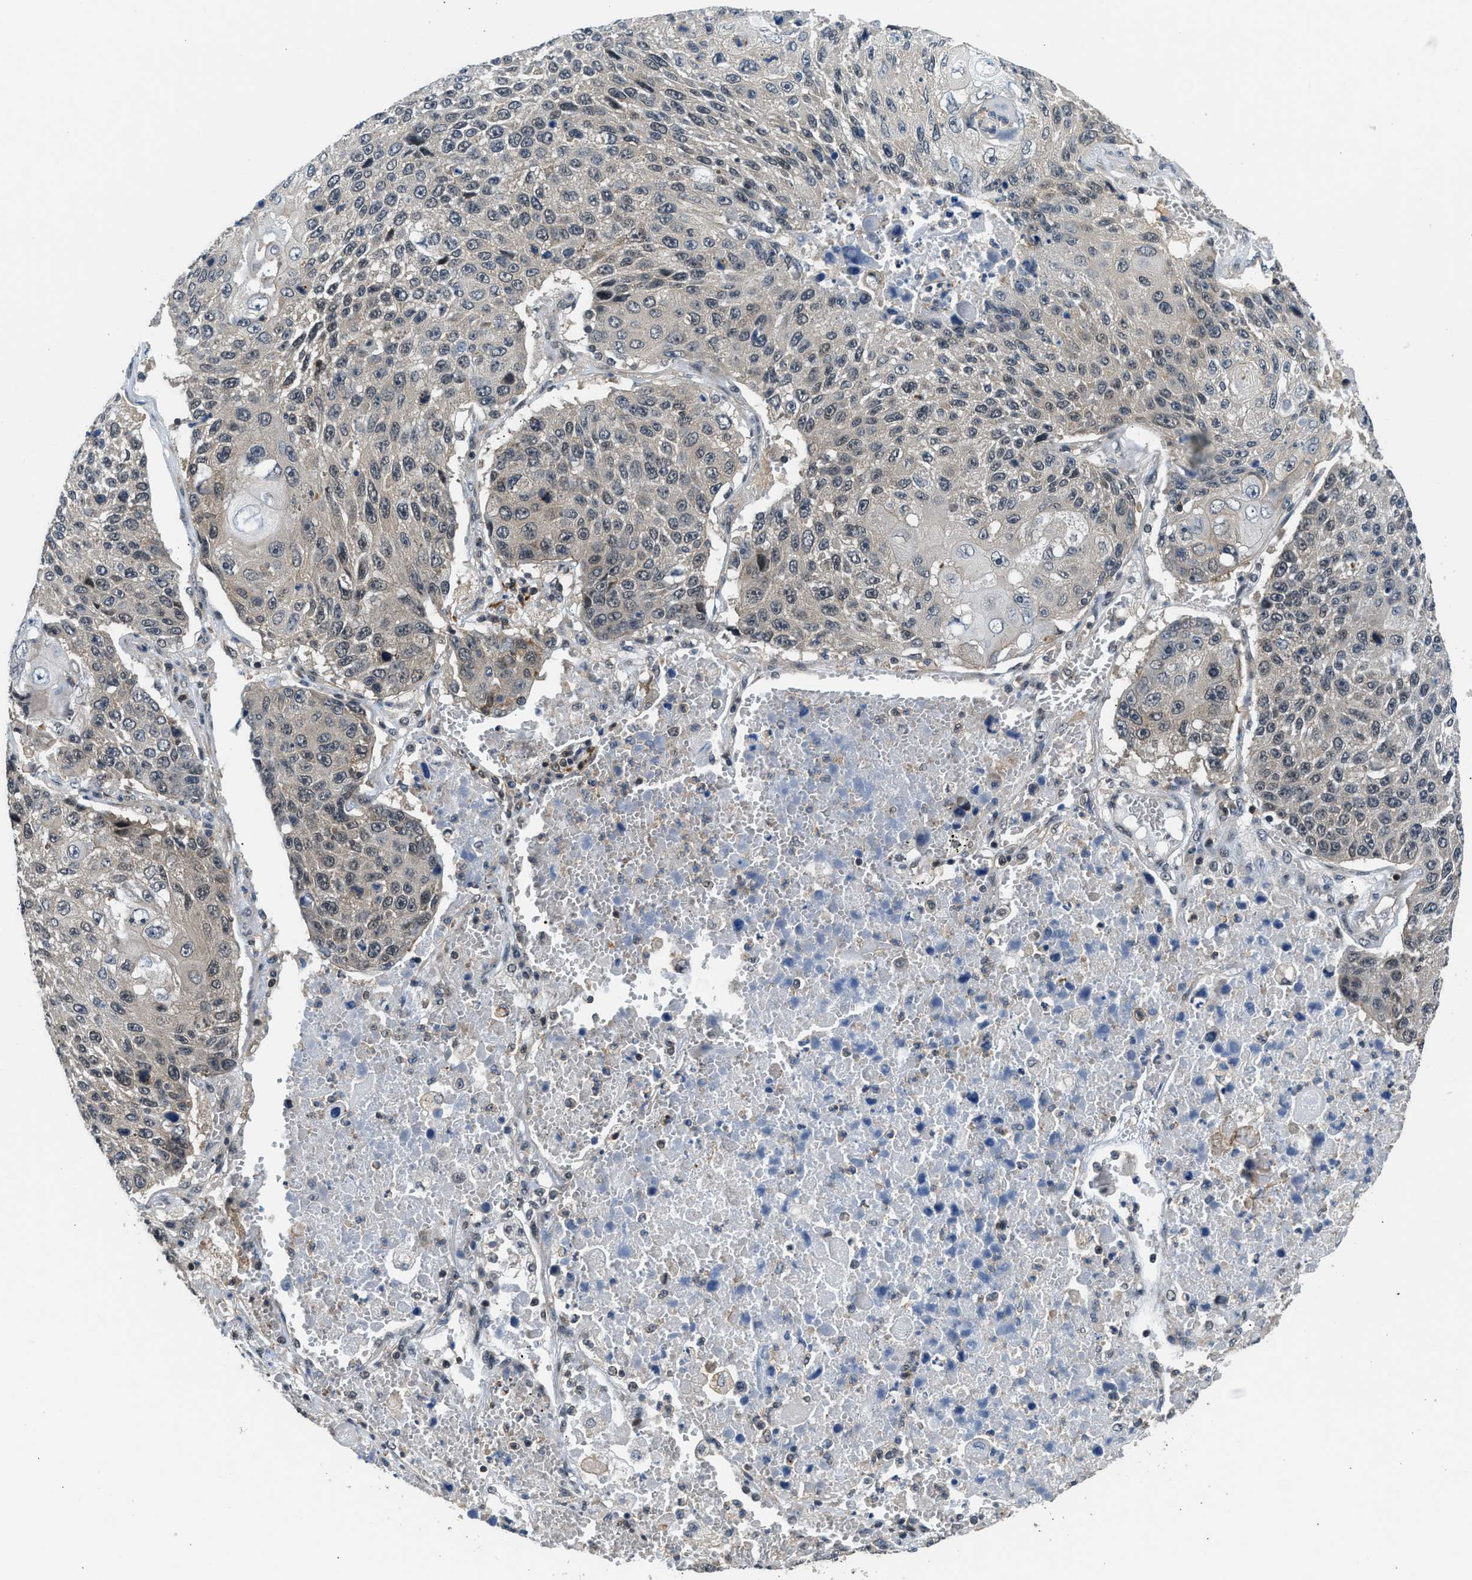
{"staining": {"intensity": "weak", "quantity": "<25%", "location": "cytoplasmic/membranous,nuclear"}, "tissue": "lung cancer", "cell_type": "Tumor cells", "image_type": "cancer", "snomed": [{"axis": "morphology", "description": "Squamous cell carcinoma, NOS"}, {"axis": "topography", "description": "Lung"}], "caption": "Tumor cells show no significant protein staining in lung squamous cell carcinoma.", "gene": "MTMR1", "patient": {"sex": "male", "age": 61}}